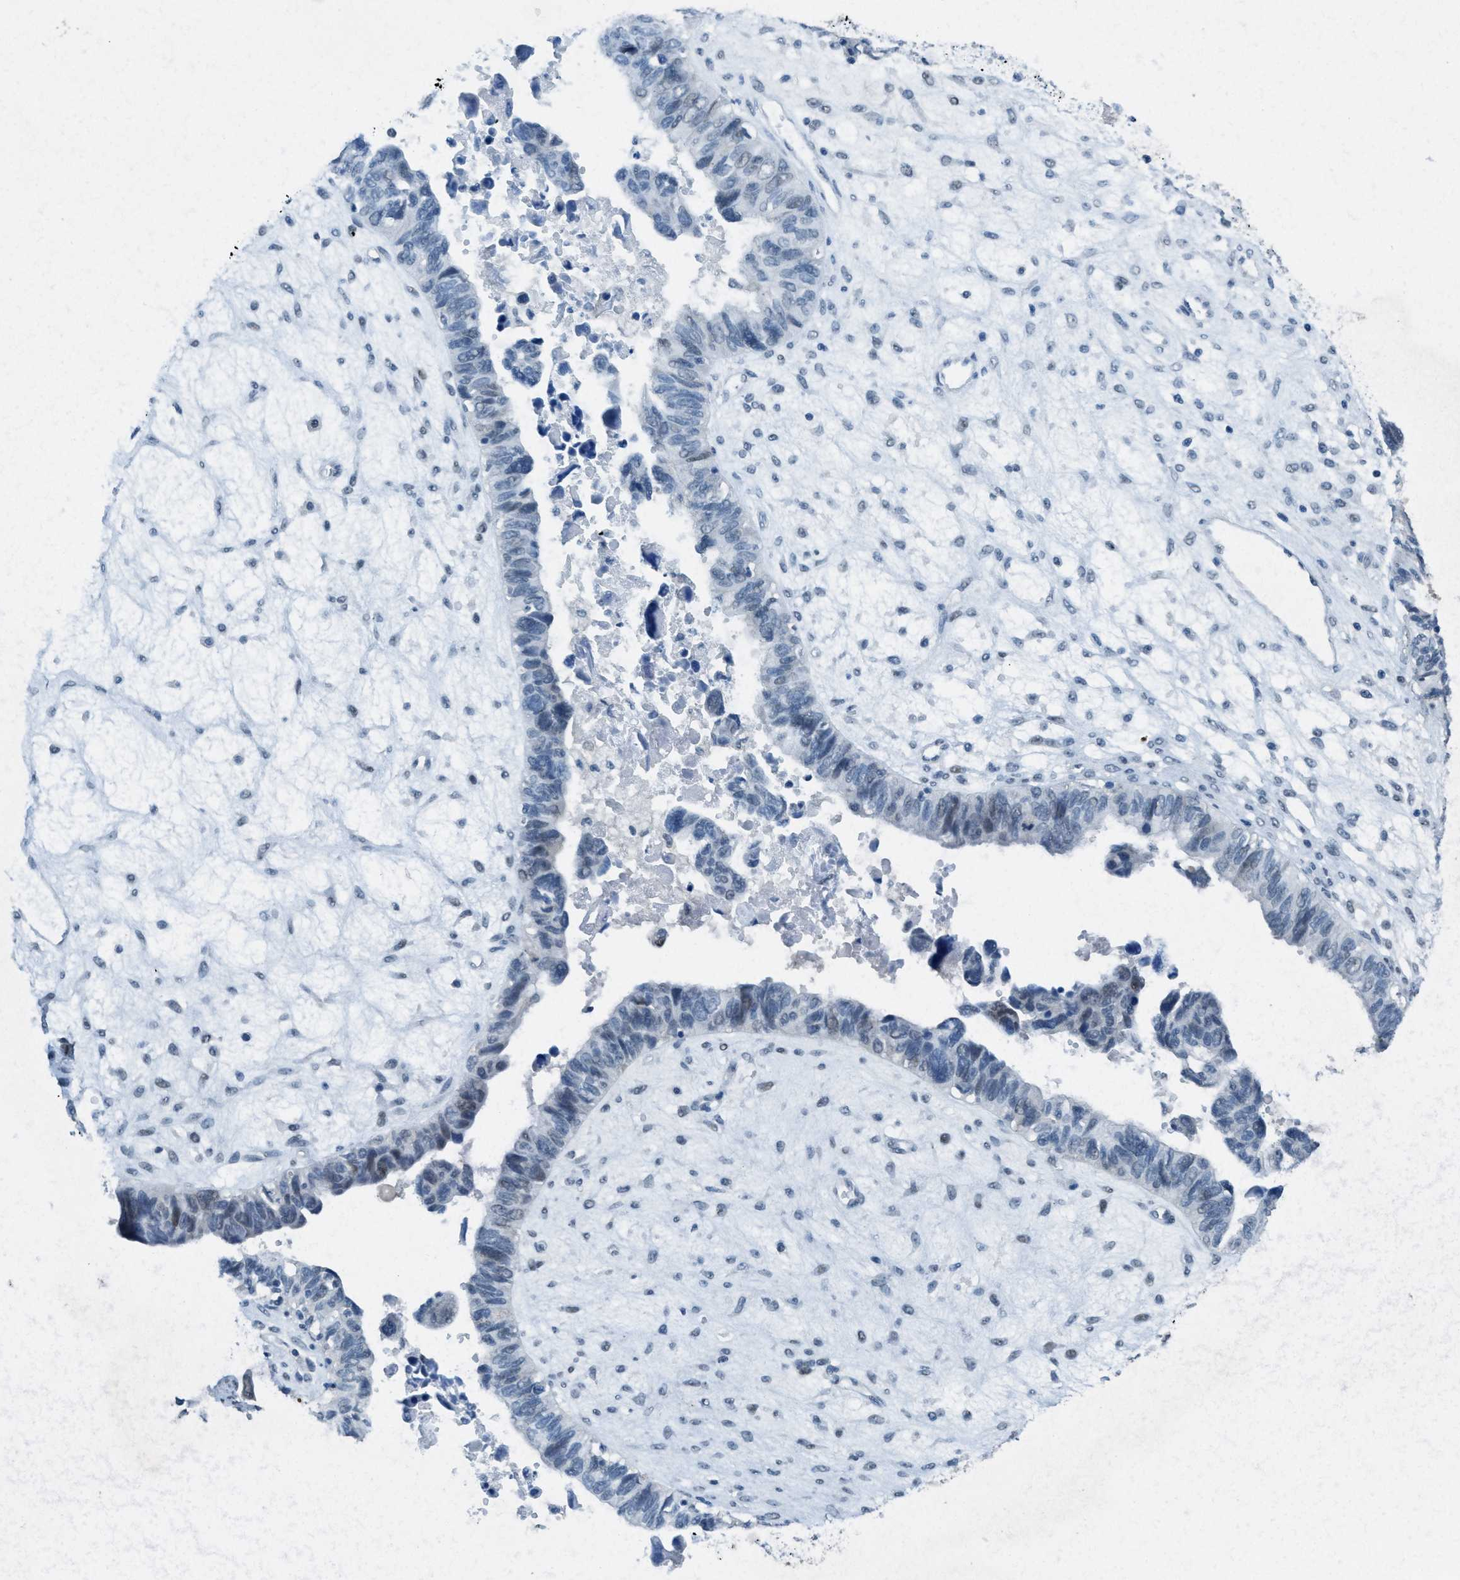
{"staining": {"intensity": "negative", "quantity": "none", "location": "none"}, "tissue": "ovarian cancer", "cell_type": "Tumor cells", "image_type": "cancer", "snomed": [{"axis": "morphology", "description": "Cystadenocarcinoma, serous, NOS"}, {"axis": "topography", "description": "Ovary"}], "caption": "The image demonstrates no significant staining in tumor cells of ovarian serous cystadenocarcinoma. (DAB (3,3'-diaminobenzidine) immunohistochemistry (IHC), high magnification).", "gene": "TTC13", "patient": {"sex": "female", "age": 79}}